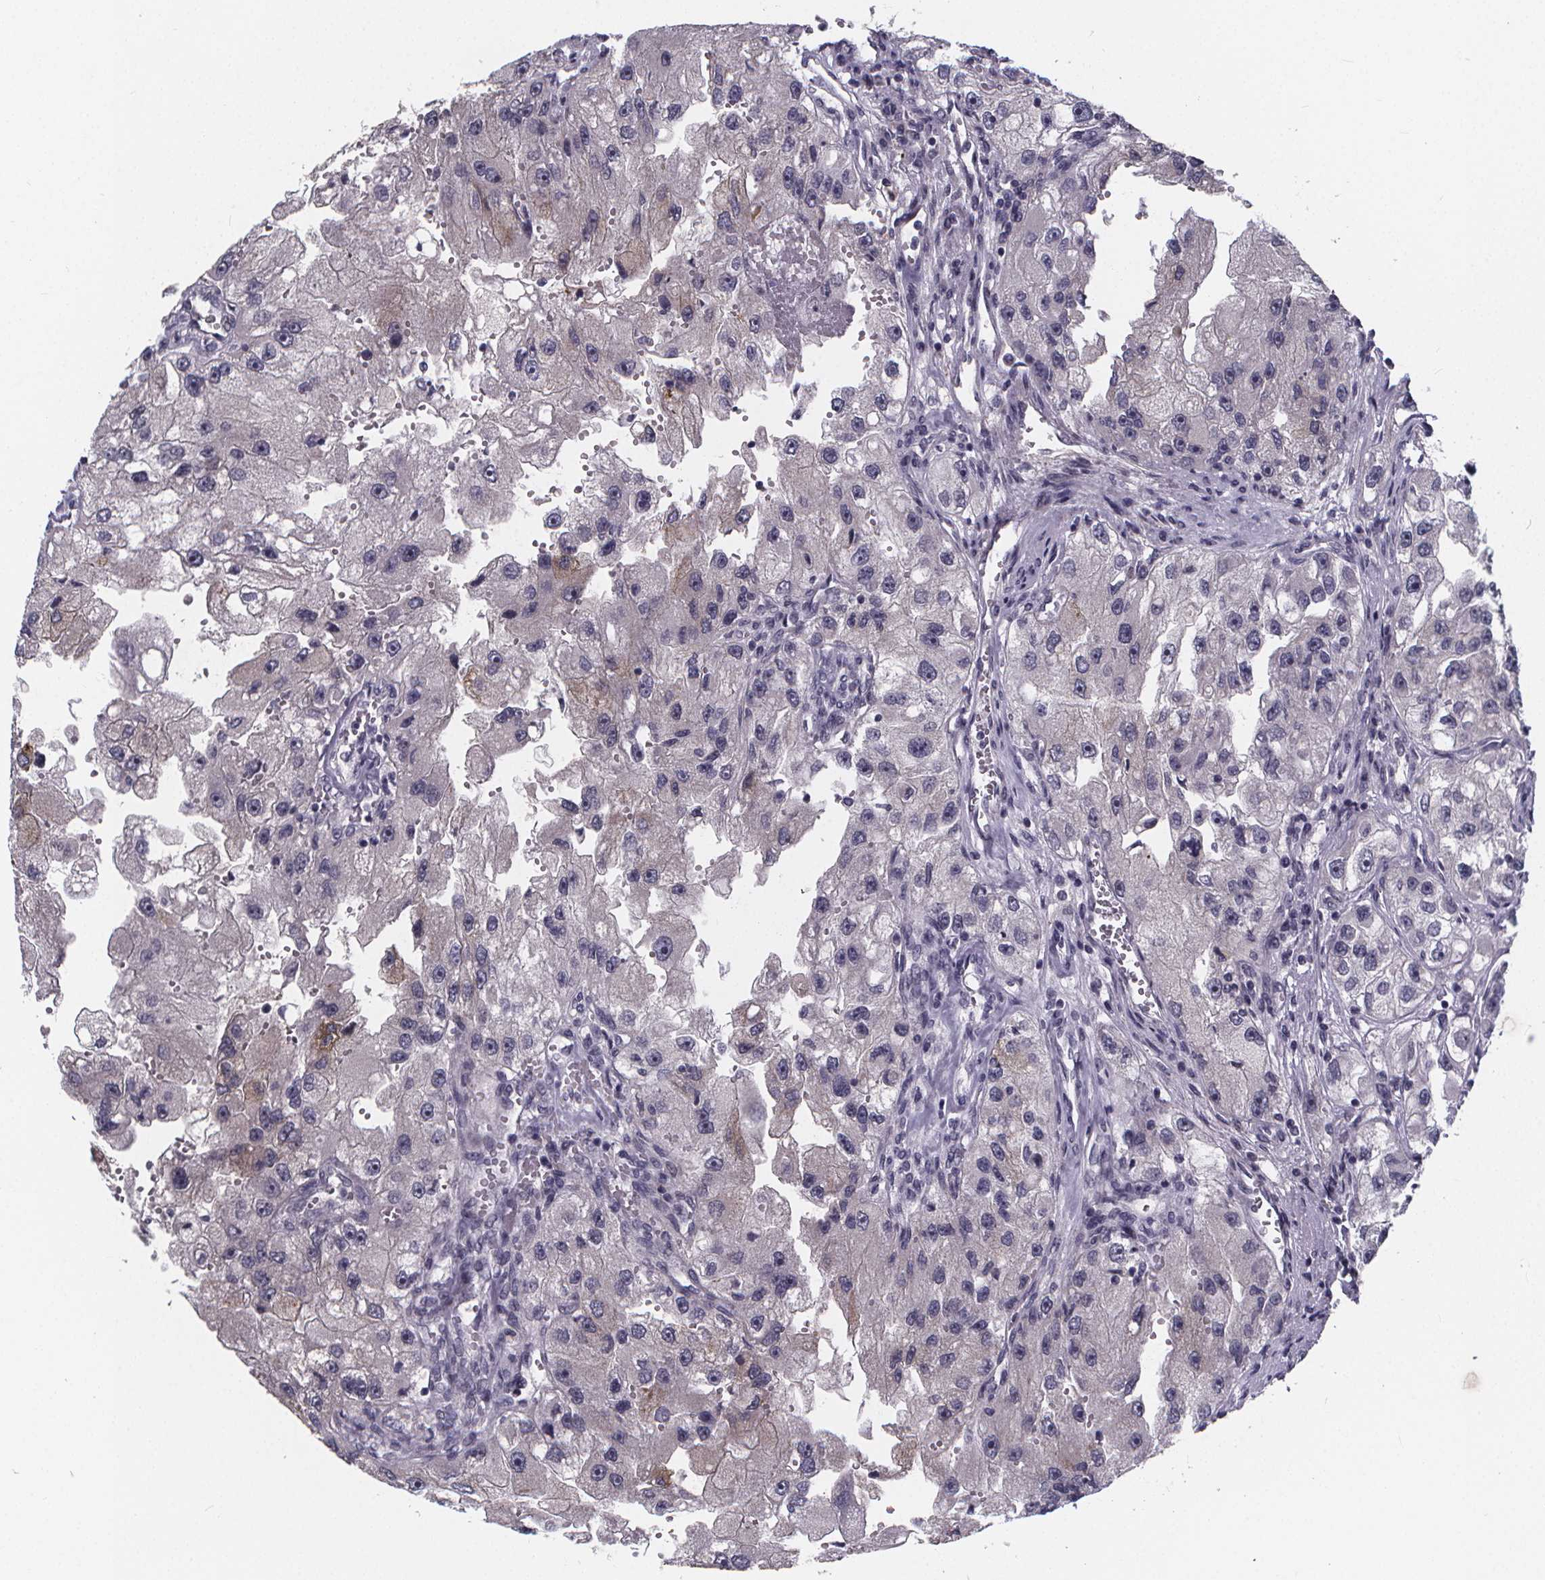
{"staining": {"intensity": "negative", "quantity": "none", "location": "none"}, "tissue": "renal cancer", "cell_type": "Tumor cells", "image_type": "cancer", "snomed": [{"axis": "morphology", "description": "Adenocarcinoma, NOS"}, {"axis": "topography", "description": "Kidney"}], "caption": "Tumor cells show no significant staining in adenocarcinoma (renal).", "gene": "AGT", "patient": {"sex": "male", "age": 63}}